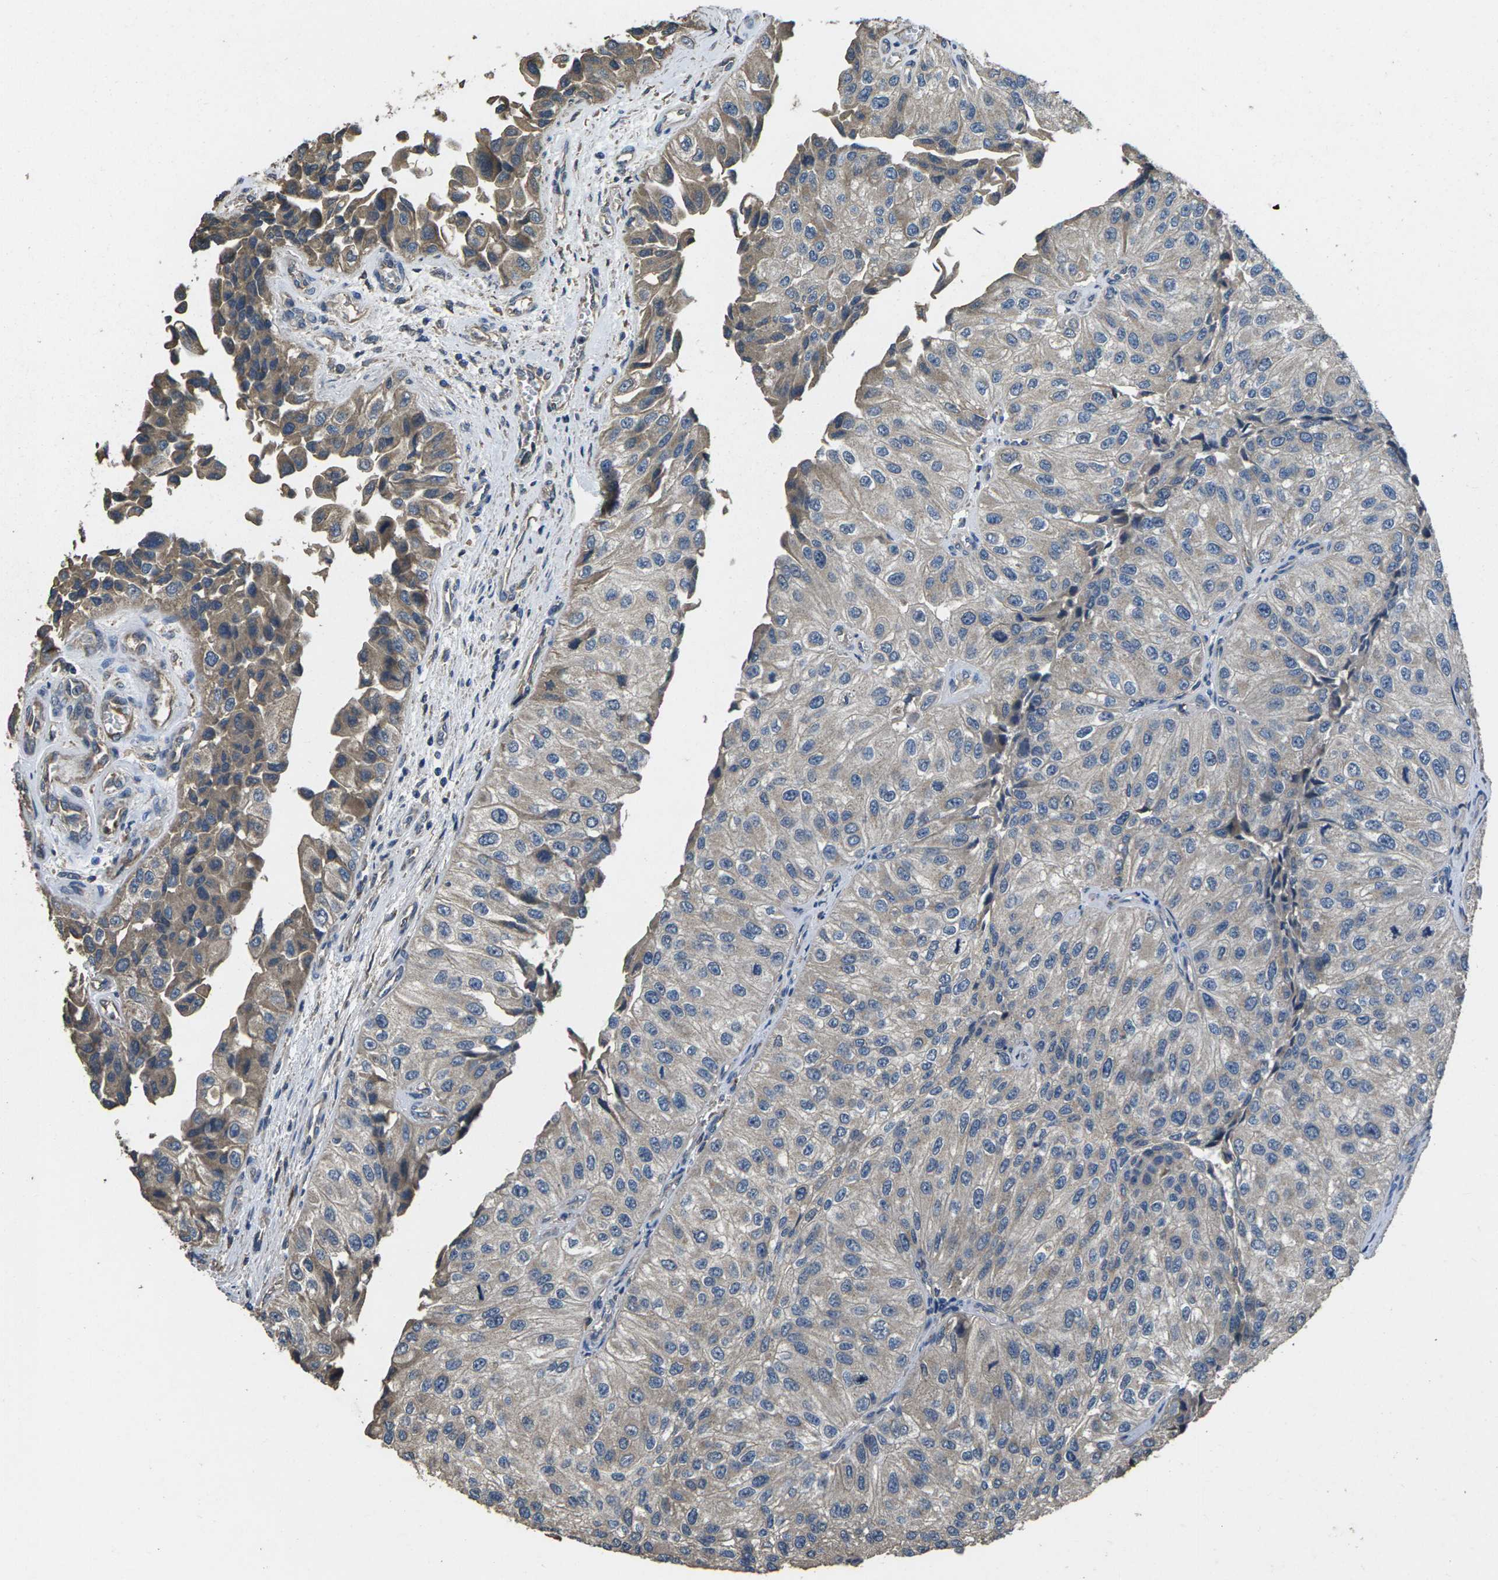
{"staining": {"intensity": "weak", "quantity": "<25%", "location": "cytoplasmic/membranous"}, "tissue": "urothelial cancer", "cell_type": "Tumor cells", "image_type": "cancer", "snomed": [{"axis": "morphology", "description": "Urothelial carcinoma, High grade"}, {"axis": "topography", "description": "Kidney"}, {"axis": "topography", "description": "Urinary bladder"}], "caption": "Photomicrograph shows no significant protein staining in tumor cells of urothelial cancer.", "gene": "B4GAT1", "patient": {"sex": "male", "age": 77}}